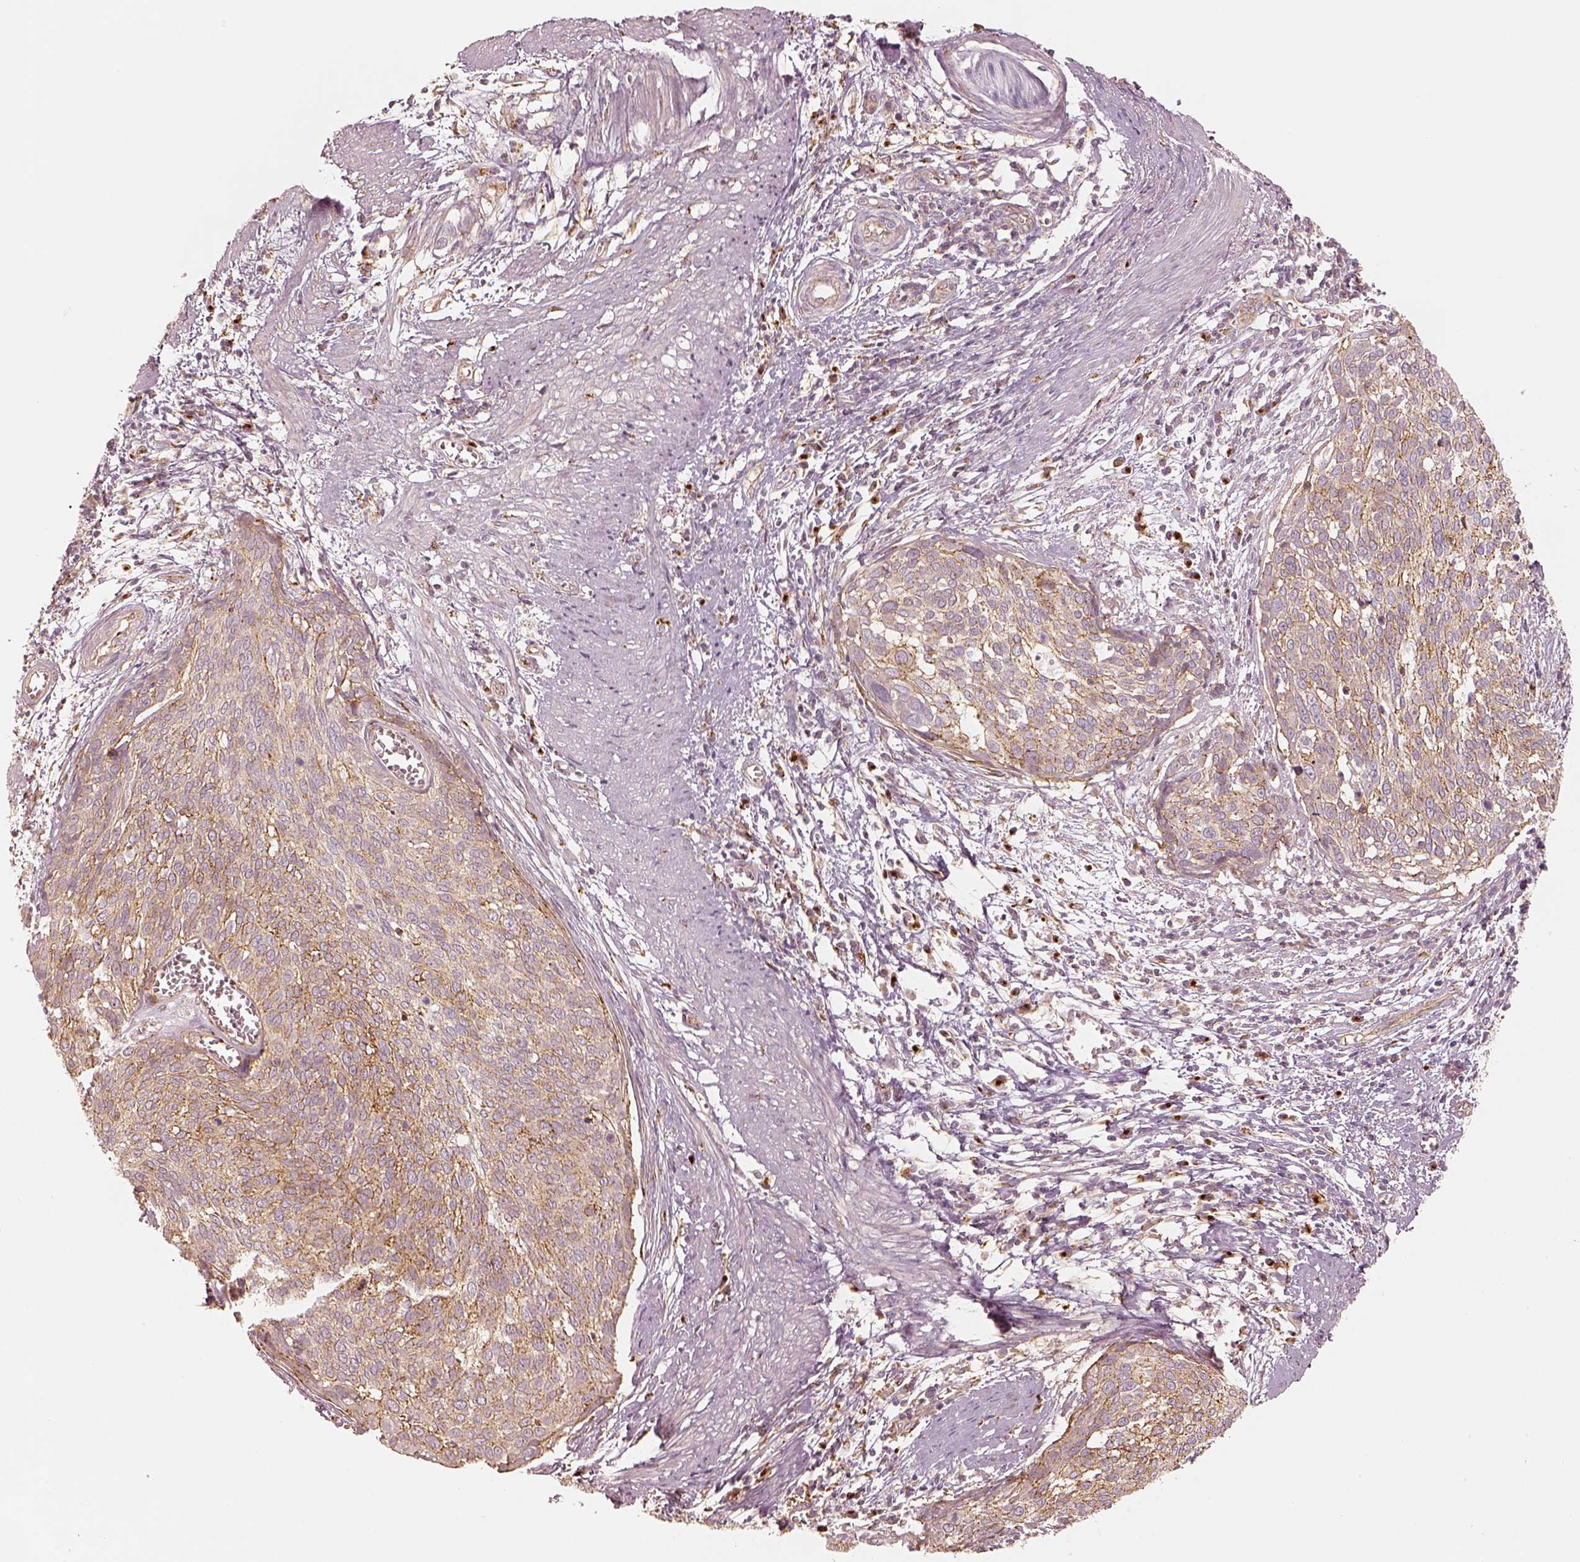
{"staining": {"intensity": "moderate", "quantity": "<25%", "location": "cytoplasmic/membranous"}, "tissue": "cervical cancer", "cell_type": "Tumor cells", "image_type": "cancer", "snomed": [{"axis": "morphology", "description": "Squamous cell carcinoma, NOS"}, {"axis": "topography", "description": "Cervix"}], "caption": "Brown immunohistochemical staining in squamous cell carcinoma (cervical) displays moderate cytoplasmic/membranous staining in approximately <25% of tumor cells.", "gene": "GORASP2", "patient": {"sex": "female", "age": 39}}